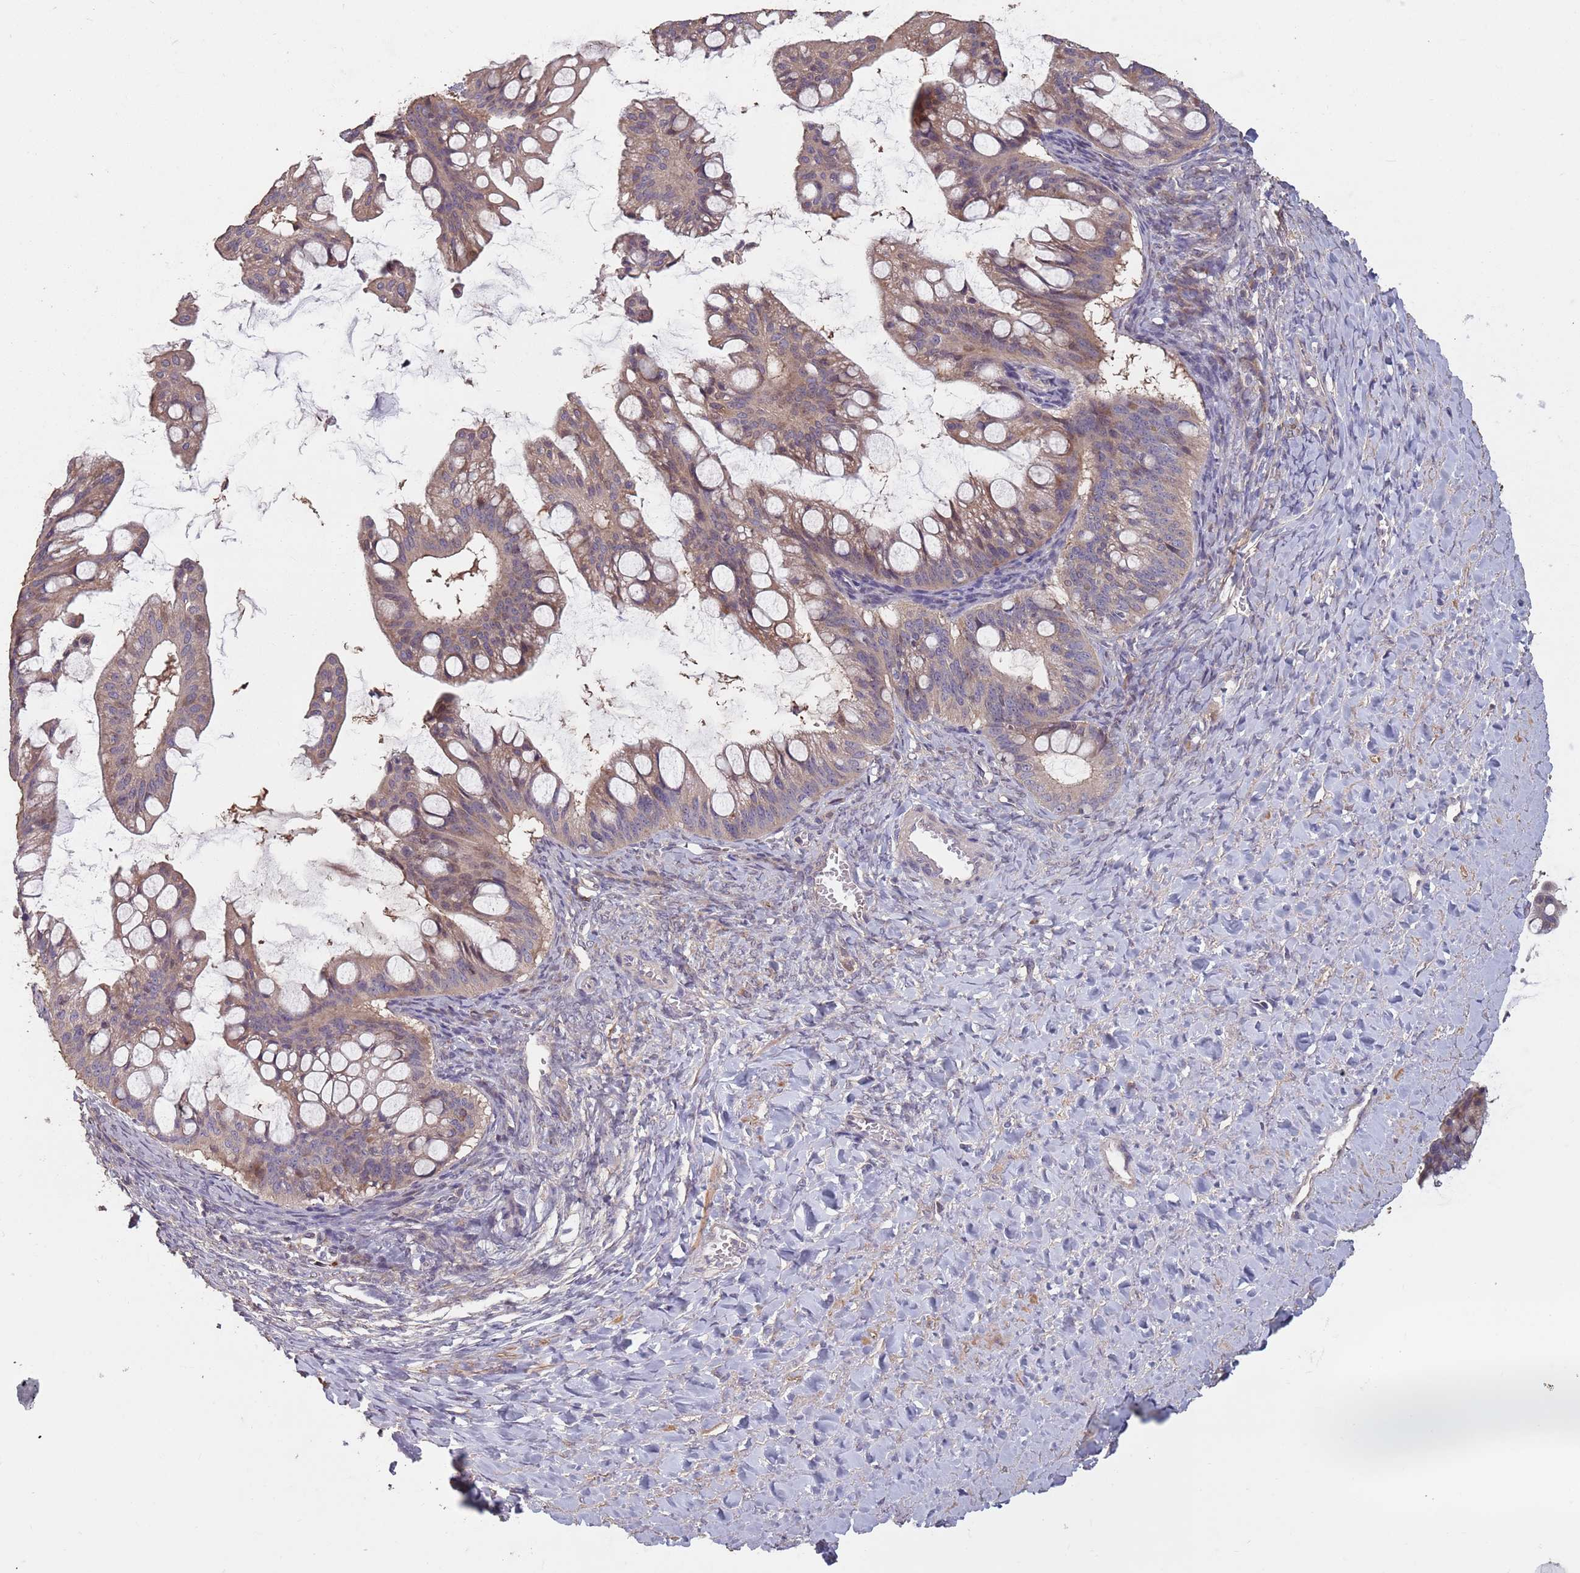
{"staining": {"intensity": "weak", "quantity": ">75%", "location": "cytoplasmic/membranous"}, "tissue": "ovarian cancer", "cell_type": "Tumor cells", "image_type": "cancer", "snomed": [{"axis": "morphology", "description": "Cystadenocarcinoma, mucinous, NOS"}, {"axis": "topography", "description": "Ovary"}], "caption": "IHC (DAB) staining of mucinous cystadenocarcinoma (ovarian) exhibits weak cytoplasmic/membranous protein staining in approximately >75% of tumor cells.", "gene": "MBD3L1", "patient": {"sex": "female", "age": 73}}